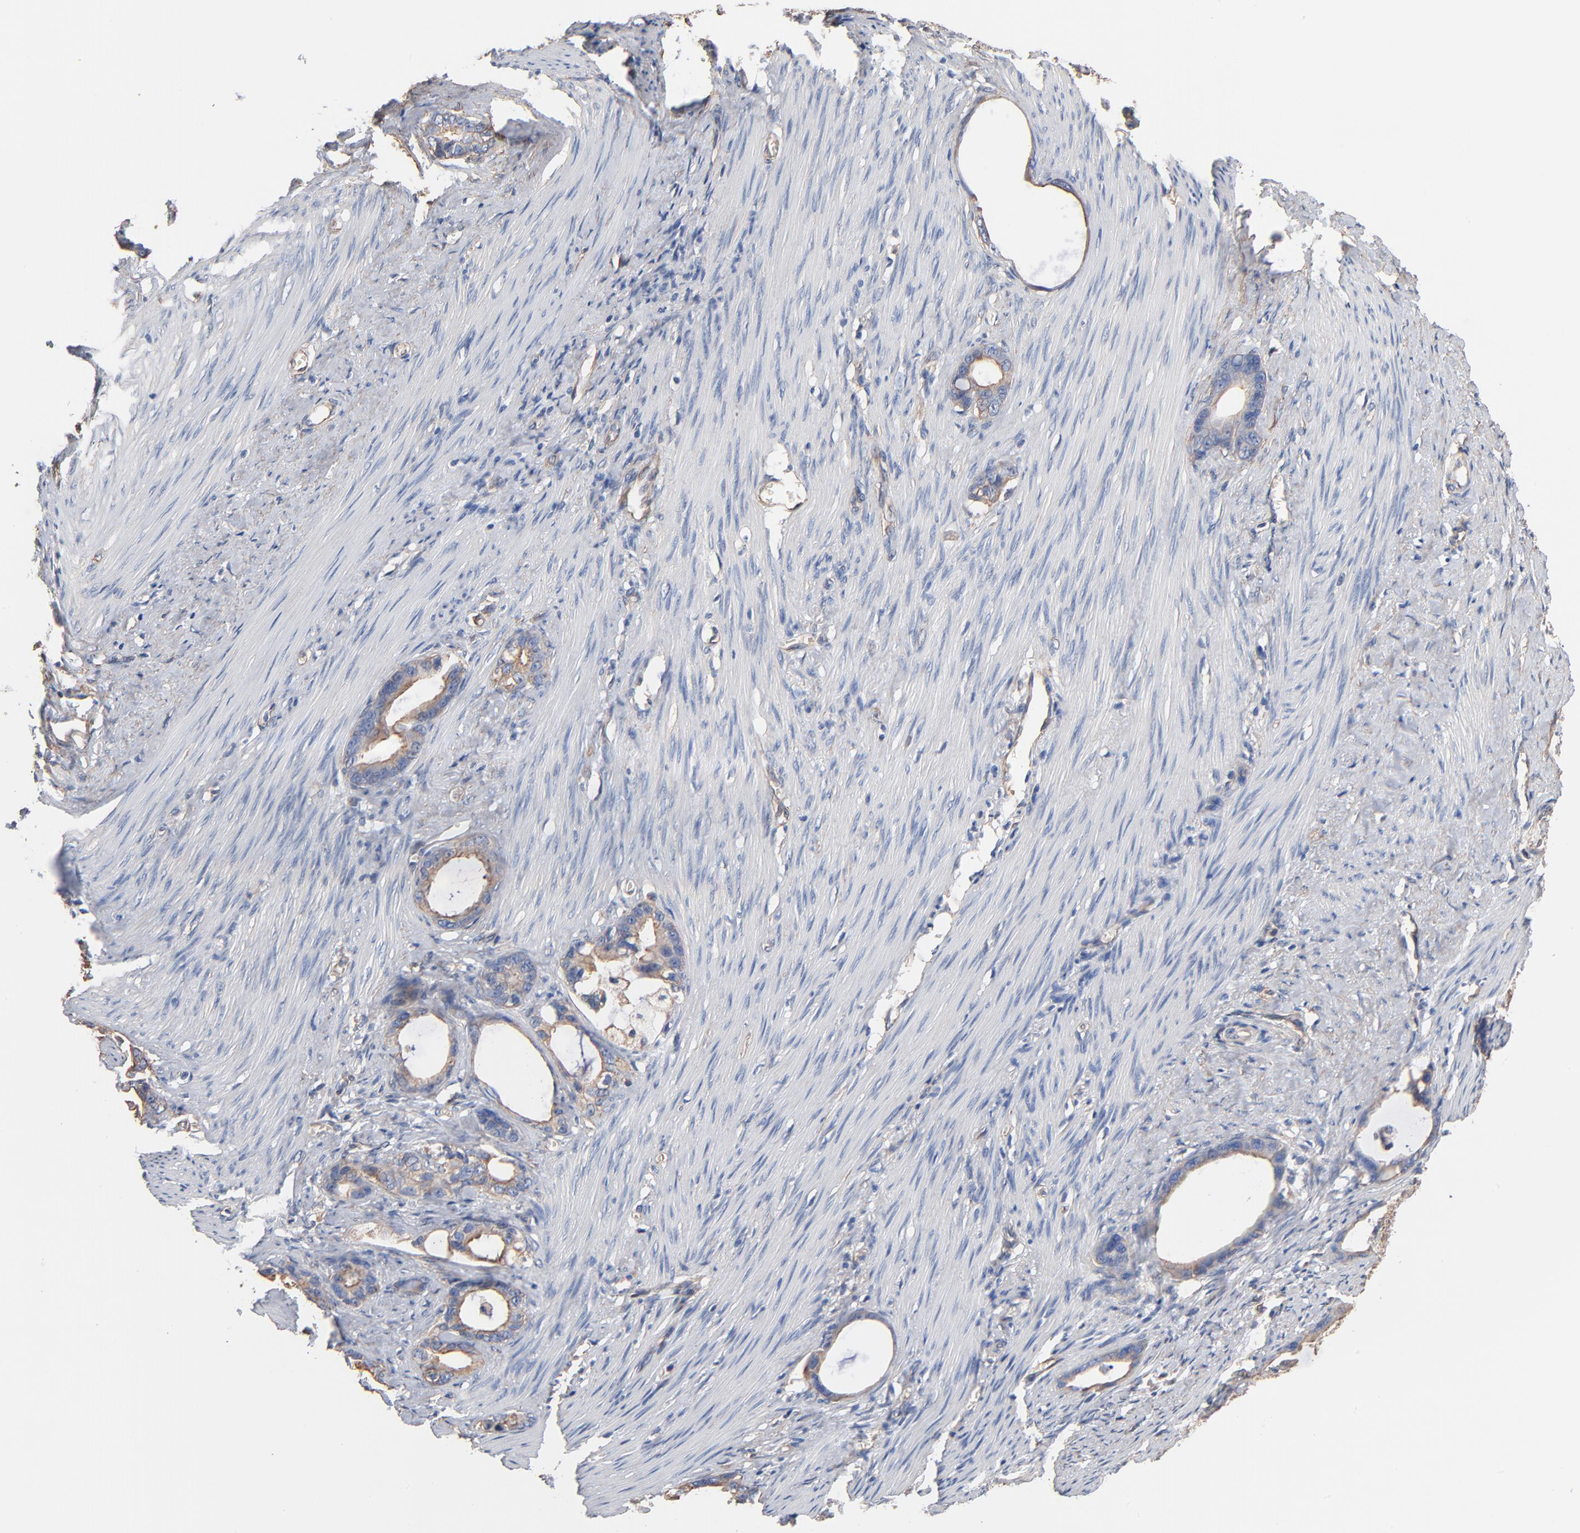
{"staining": {"intensity": "weak", "quantity": ">75%", "location": "cytoplasmic/membranous"}, "tissue": "stomach cancer", "cell_type": "Tumor cells", "image_type": "cancer", "snomed": [{"axis": "morphology", "description": "Adenocarcinoma, NOS"}, {"axis": "topography", "description": "Stomach"}], "caption": "DAB (3,3'-diaminobenzidine) immunohistochemical staining of stomach cancer (adenocarcinoma) reveals weak cytoplasmic/membranous protein staining in approximately >75% of tumor cells. (brown staining indicates protein expression, while blue staining denotes nuclei).", "gene": "ABCD4", "patient": {"sex": "female", "age": 75}}